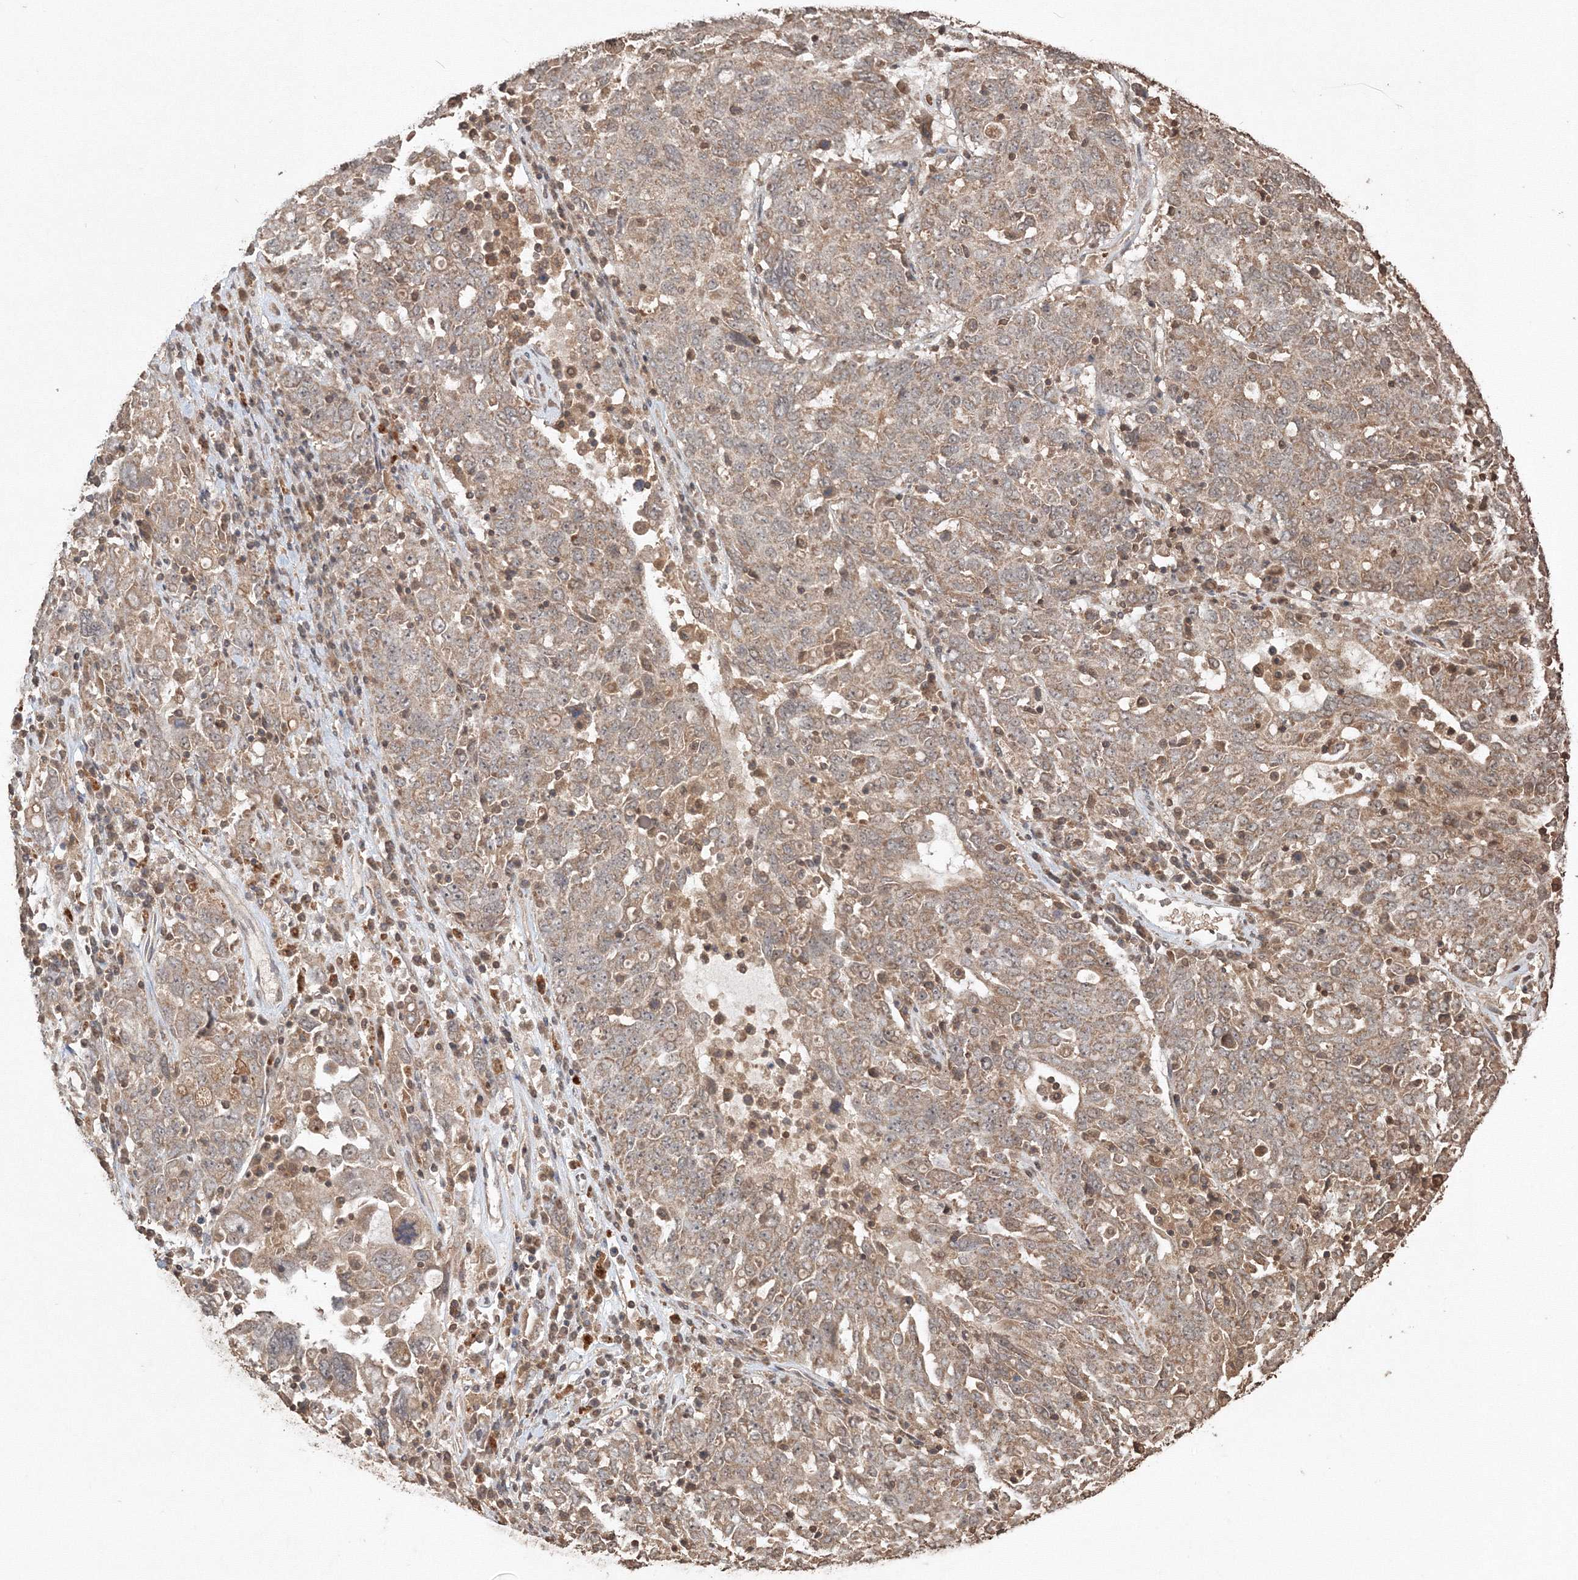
{"staining": {"intensity": "weak", "quantity": ">75%", "location": "cytoplasmic/membranous"}, "tissue": "ovarian cancer", "cell_type": "Tumor cells", "image_type": "cancer", "snomed": [{"axis": "morphology", "description": "Carcinoma, endometroid"}, {"axis": "topography", "description": "Ovary"}], "caption": "Ovarian endometroid carcinoma stained with immunohistochemistry reveals weak cytoplasmic/membranous staining in approximately >75% of tumor cells.", "gene": "CCDC122", "patient": {"sex": "female", "age": 62}}